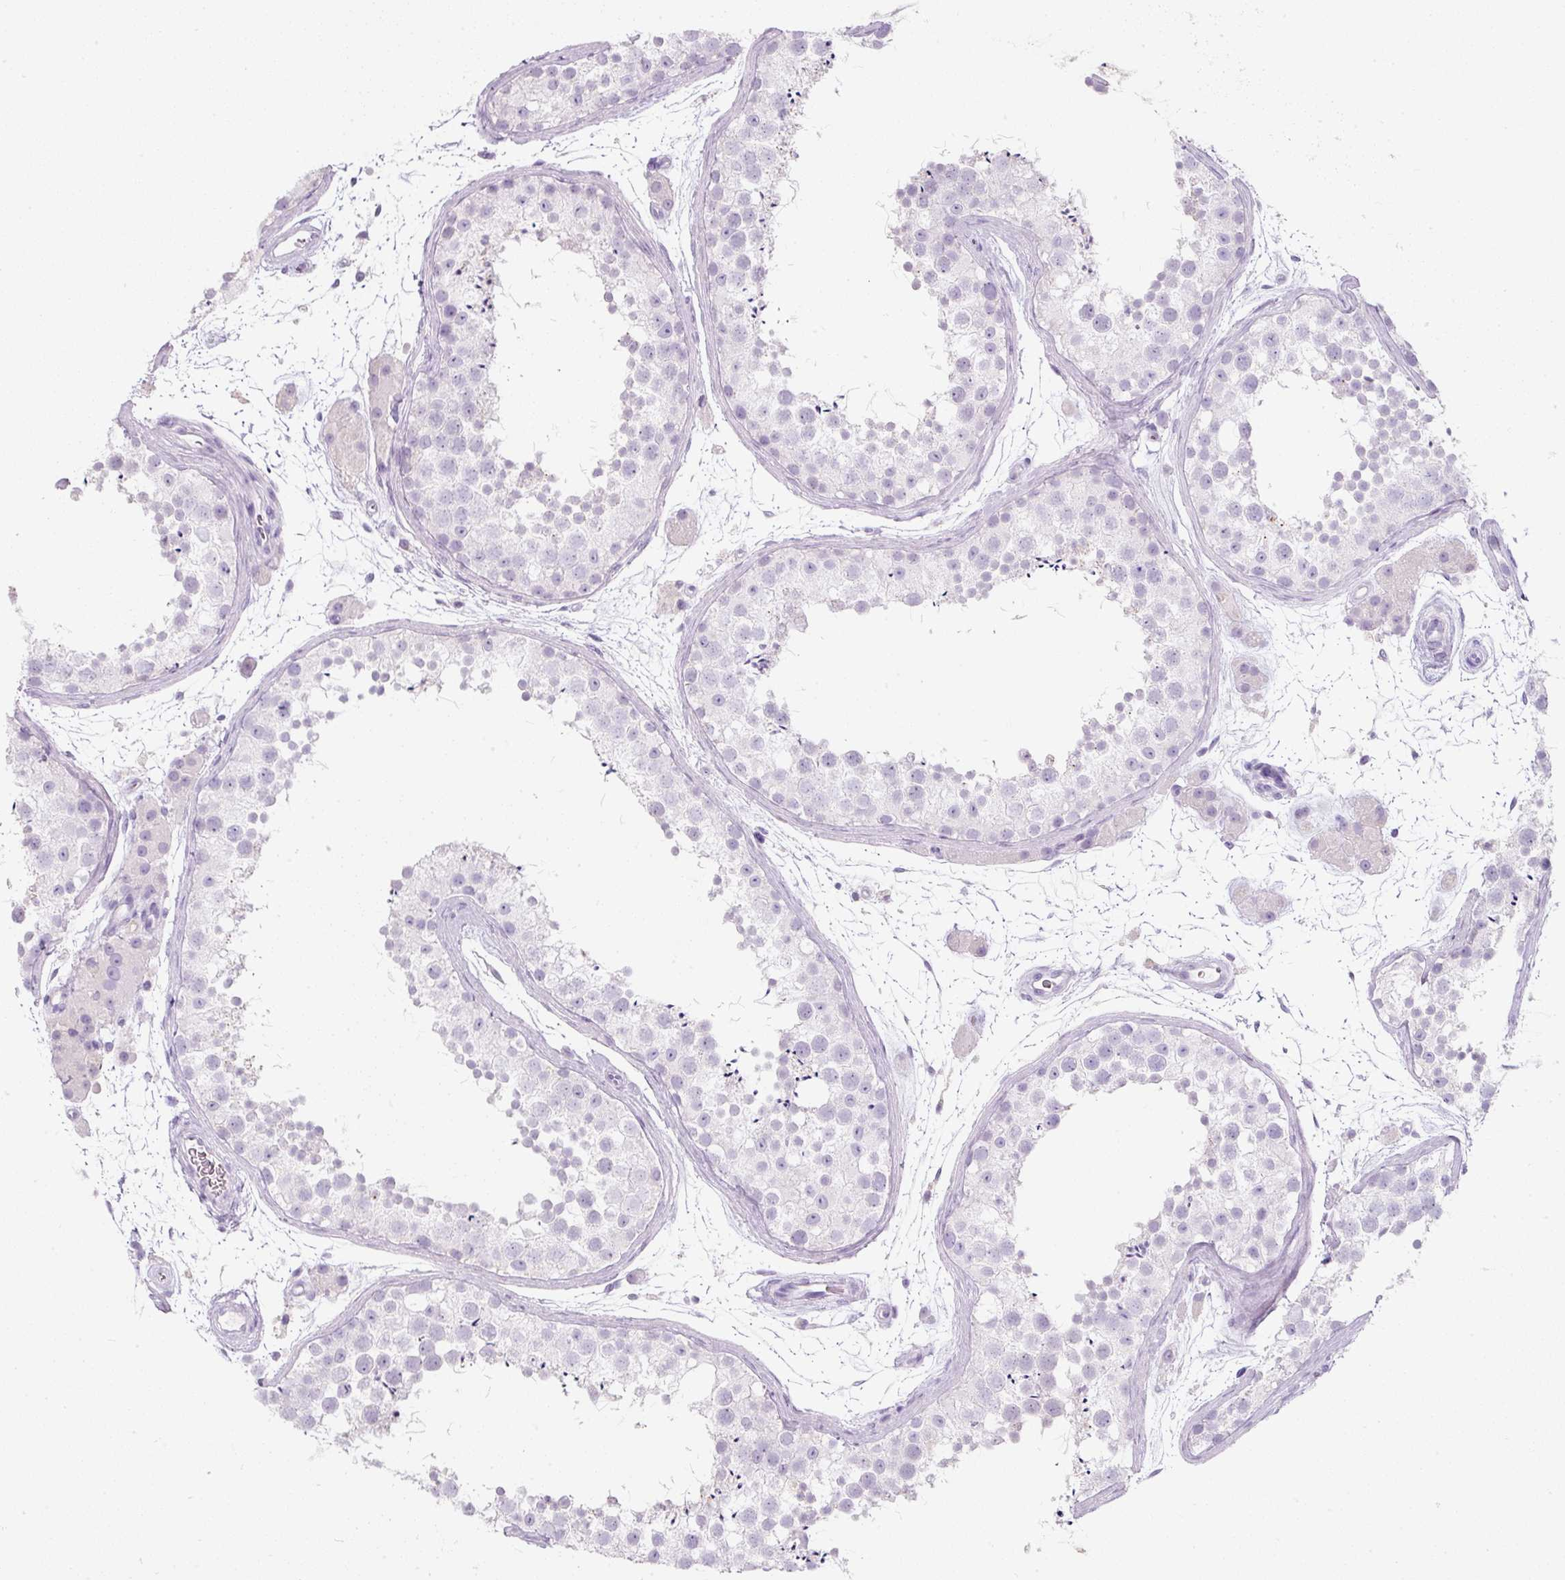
{"staining": {"intensity": "negative", "quantity": "none", "location": "none"}, "tissue": "testis", "cell_type": "Cells in seminiferous ducts", "image_type": "normal", "snomed": [{"axis": "morphology", "description": "Normal tissue, NOS"}, {"axis": "topography", "description": "Testis"}], "caption": "Cells in seminiferous ducts show no significant expression in benign testis. (DAB immunohistochemistry (IHC) with hematoxylin counter stain).", "gene": "DNM1", "patient": {"sex": "male", "age": 41}}